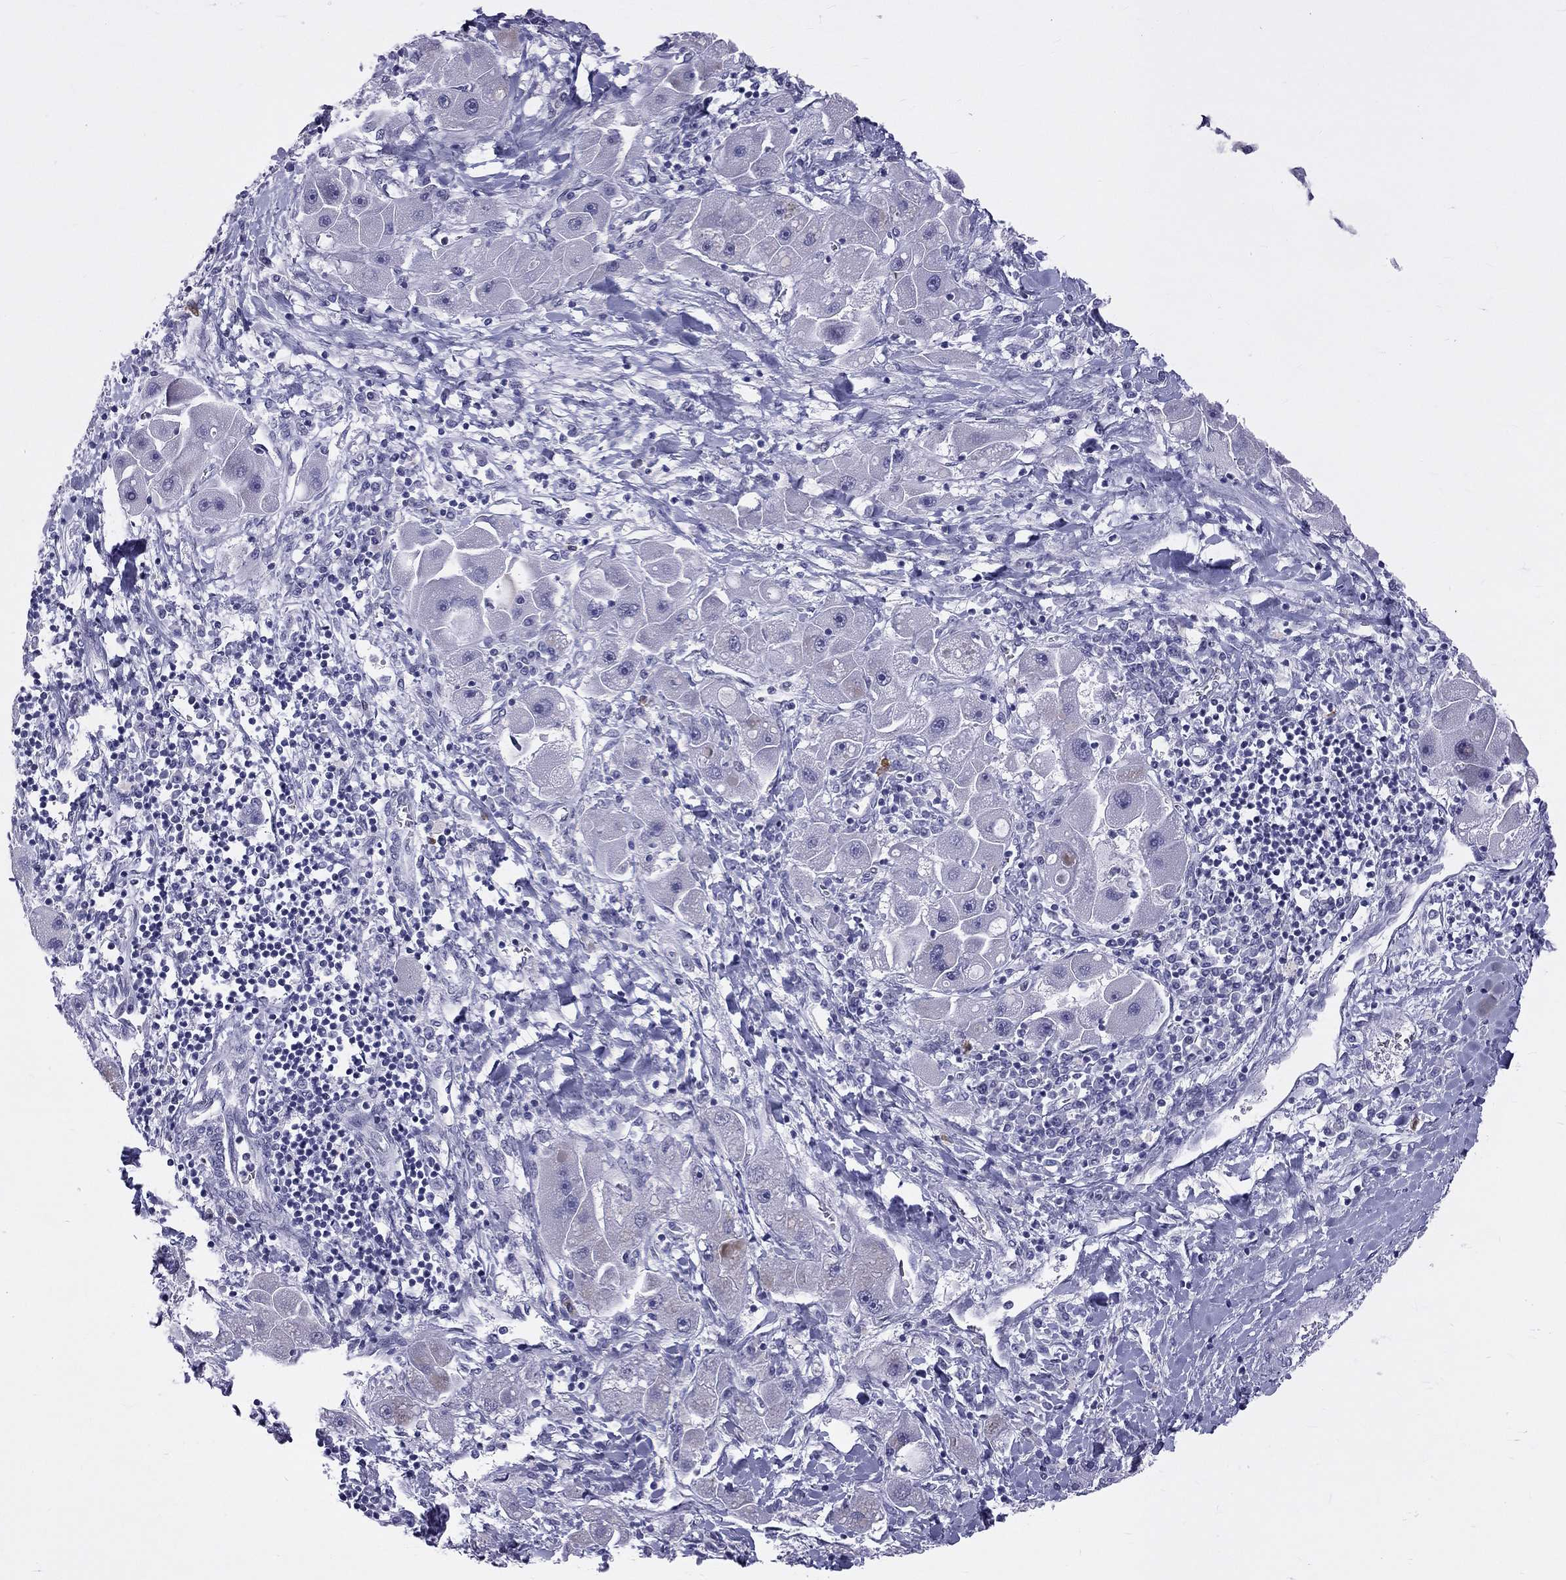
{"staining": {"intensity": "negative", "quantity": "none", "location": "none"}, "tissue": "liver cancer", "cell_type": "Tumor cells", "image_type": "cancer", "snomed": [{"axis": "morphology", "description": "Carcinoma, Hepatocellular, NOS"}, {"axis": "topography", "description": "Liver"}], "caption": "An immunohistochemistry (IHC) image of liver cancer (hepatocellular carcinoma) is shown. There is no staining in tumor cells of liver cancer (hepatocellular carcinoma). (IHC, brightfield microscopy, high magnification).", "gene": "RTL9", "patient": {"sex": "male", "age": 24}}